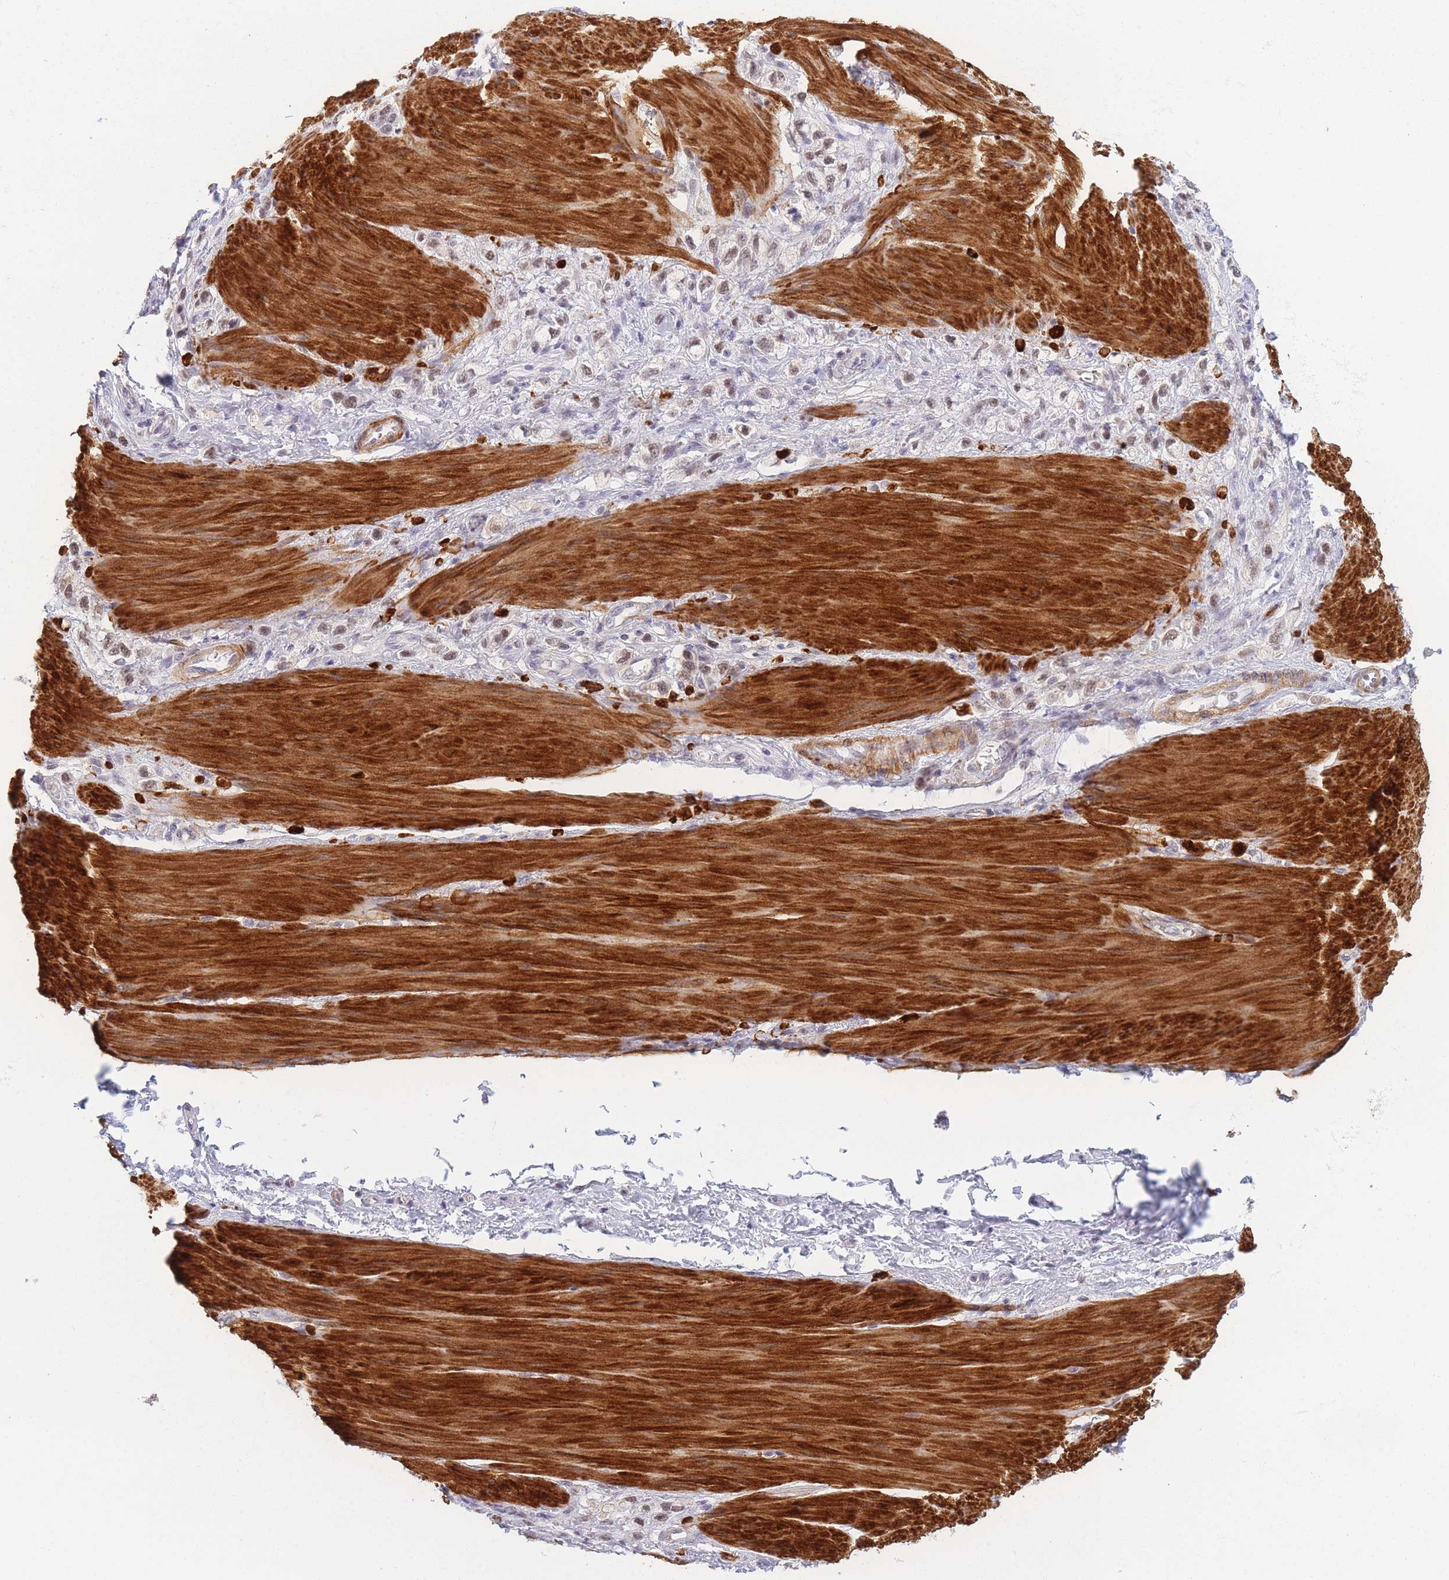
{"staining": {"intensity": "weak", "quantity": "25%-75%", "location": "nuclear"}, "tissue": "stomach cancer", "cell_type": "Tumor cells", "image_type": "cancer", "snomed": [{"axis": "morphology", "description": "Adenocarcinoma, NOS"}, {"axis": "topography", "description": "Stomach"}], "caption": "Immunohistochemistry (DAB) staining of stomach cancer (adenocarcinoma) displays weak nuclear protein expression in approximately 25%-75% of tumor cells.", "gene": "SIN3B", "patient": {"sex": "female", "age": 65}}